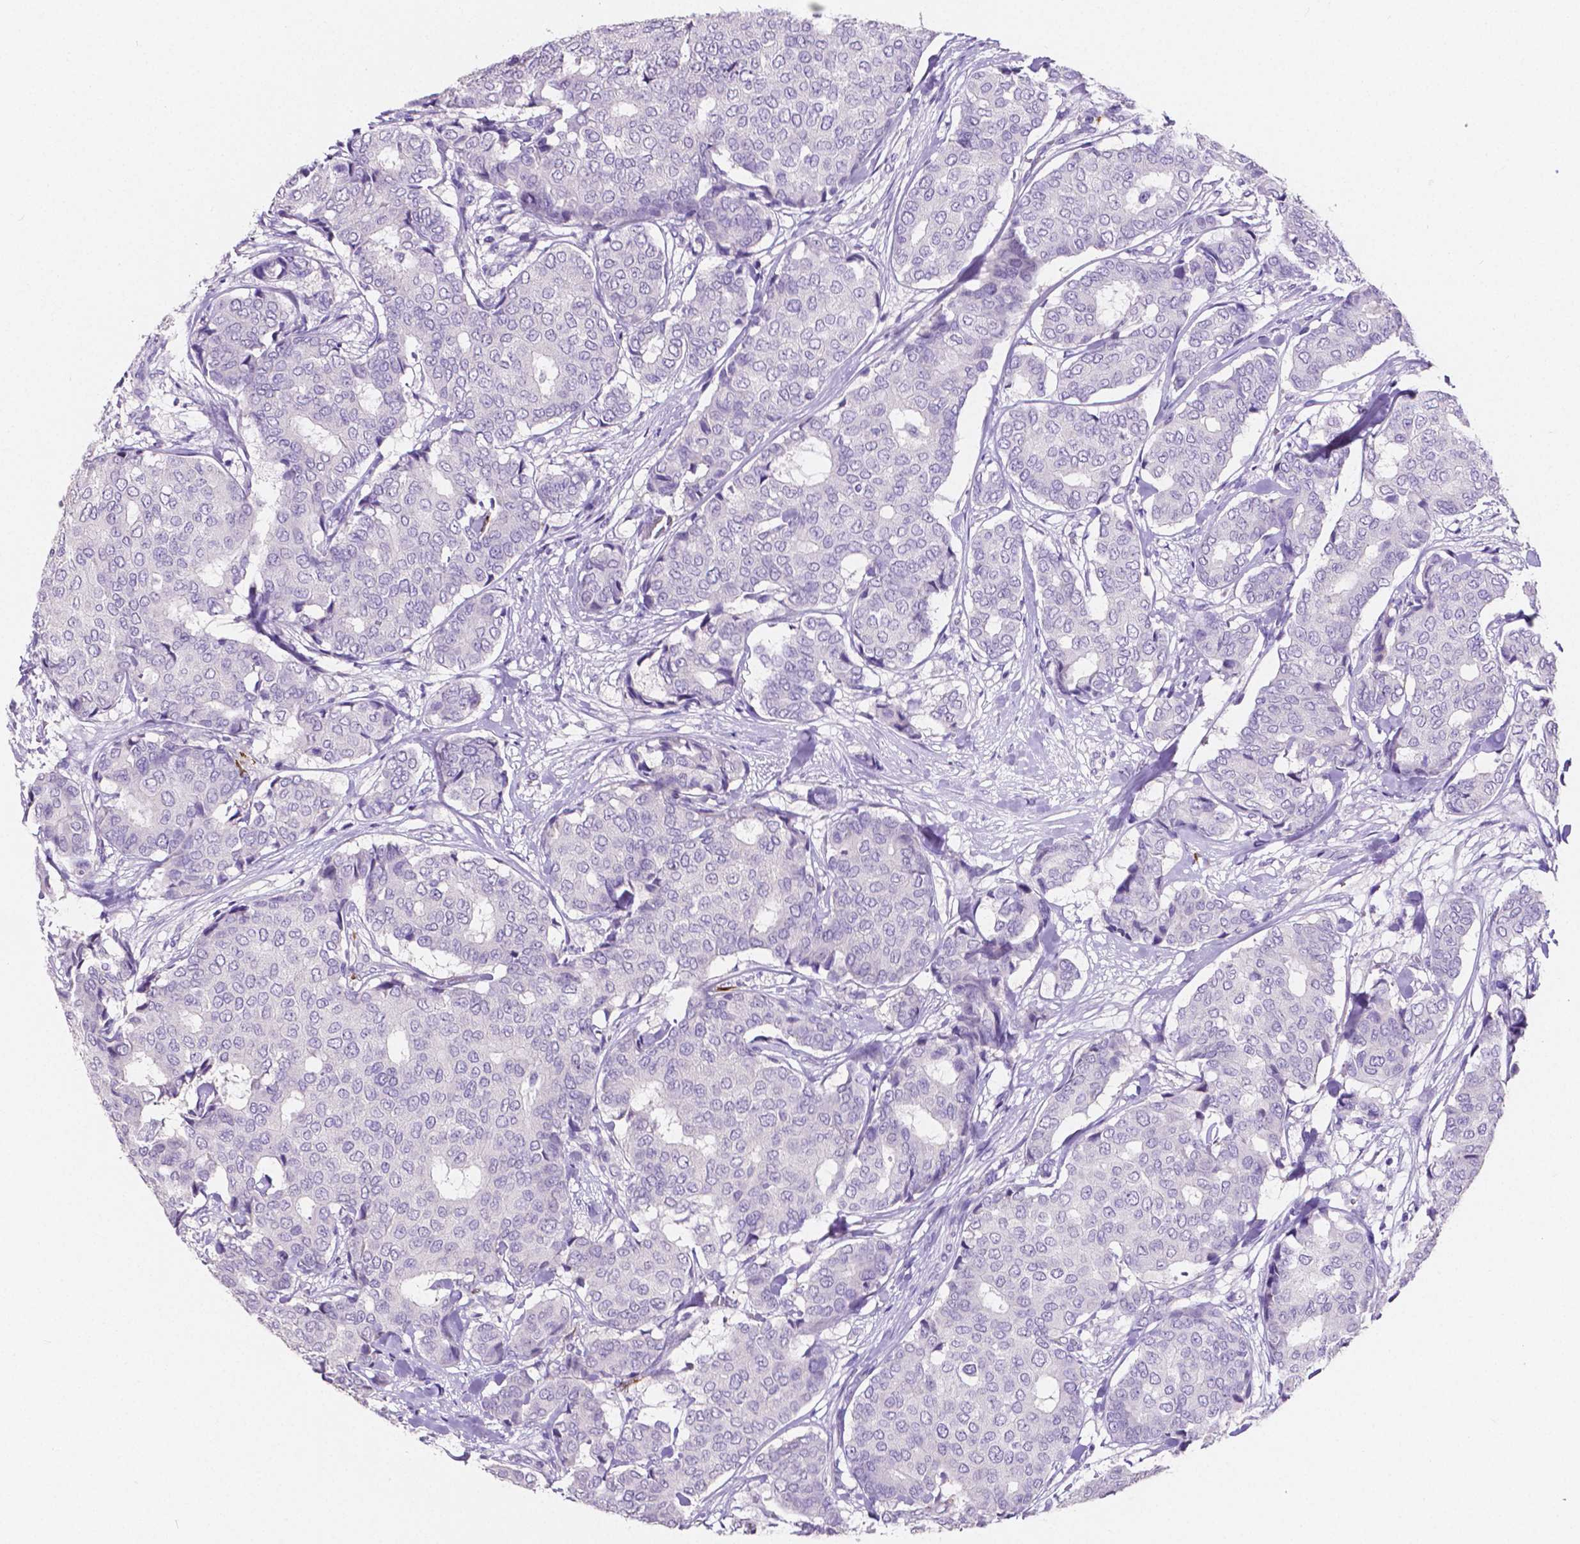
{"staining": {"intensity": "negative", "quantity": "none", "location": "none"}, "tissue": "breast cancer", "cell_type": "Tumor cells", "image_type": "cancer", "snomed": [{"axis": "morphology", "description": "Duct carcinoma"}, {"axis": "topography", "description": "Breast"}], "caption": "Human breast cancer (invasive ductal carcinoma) stained for a protein using immunohistochemistry (IHC) shows no positivity in tumor cells.", "gene": "MMP9", "patient": {"sex": "female", "age": 75}}